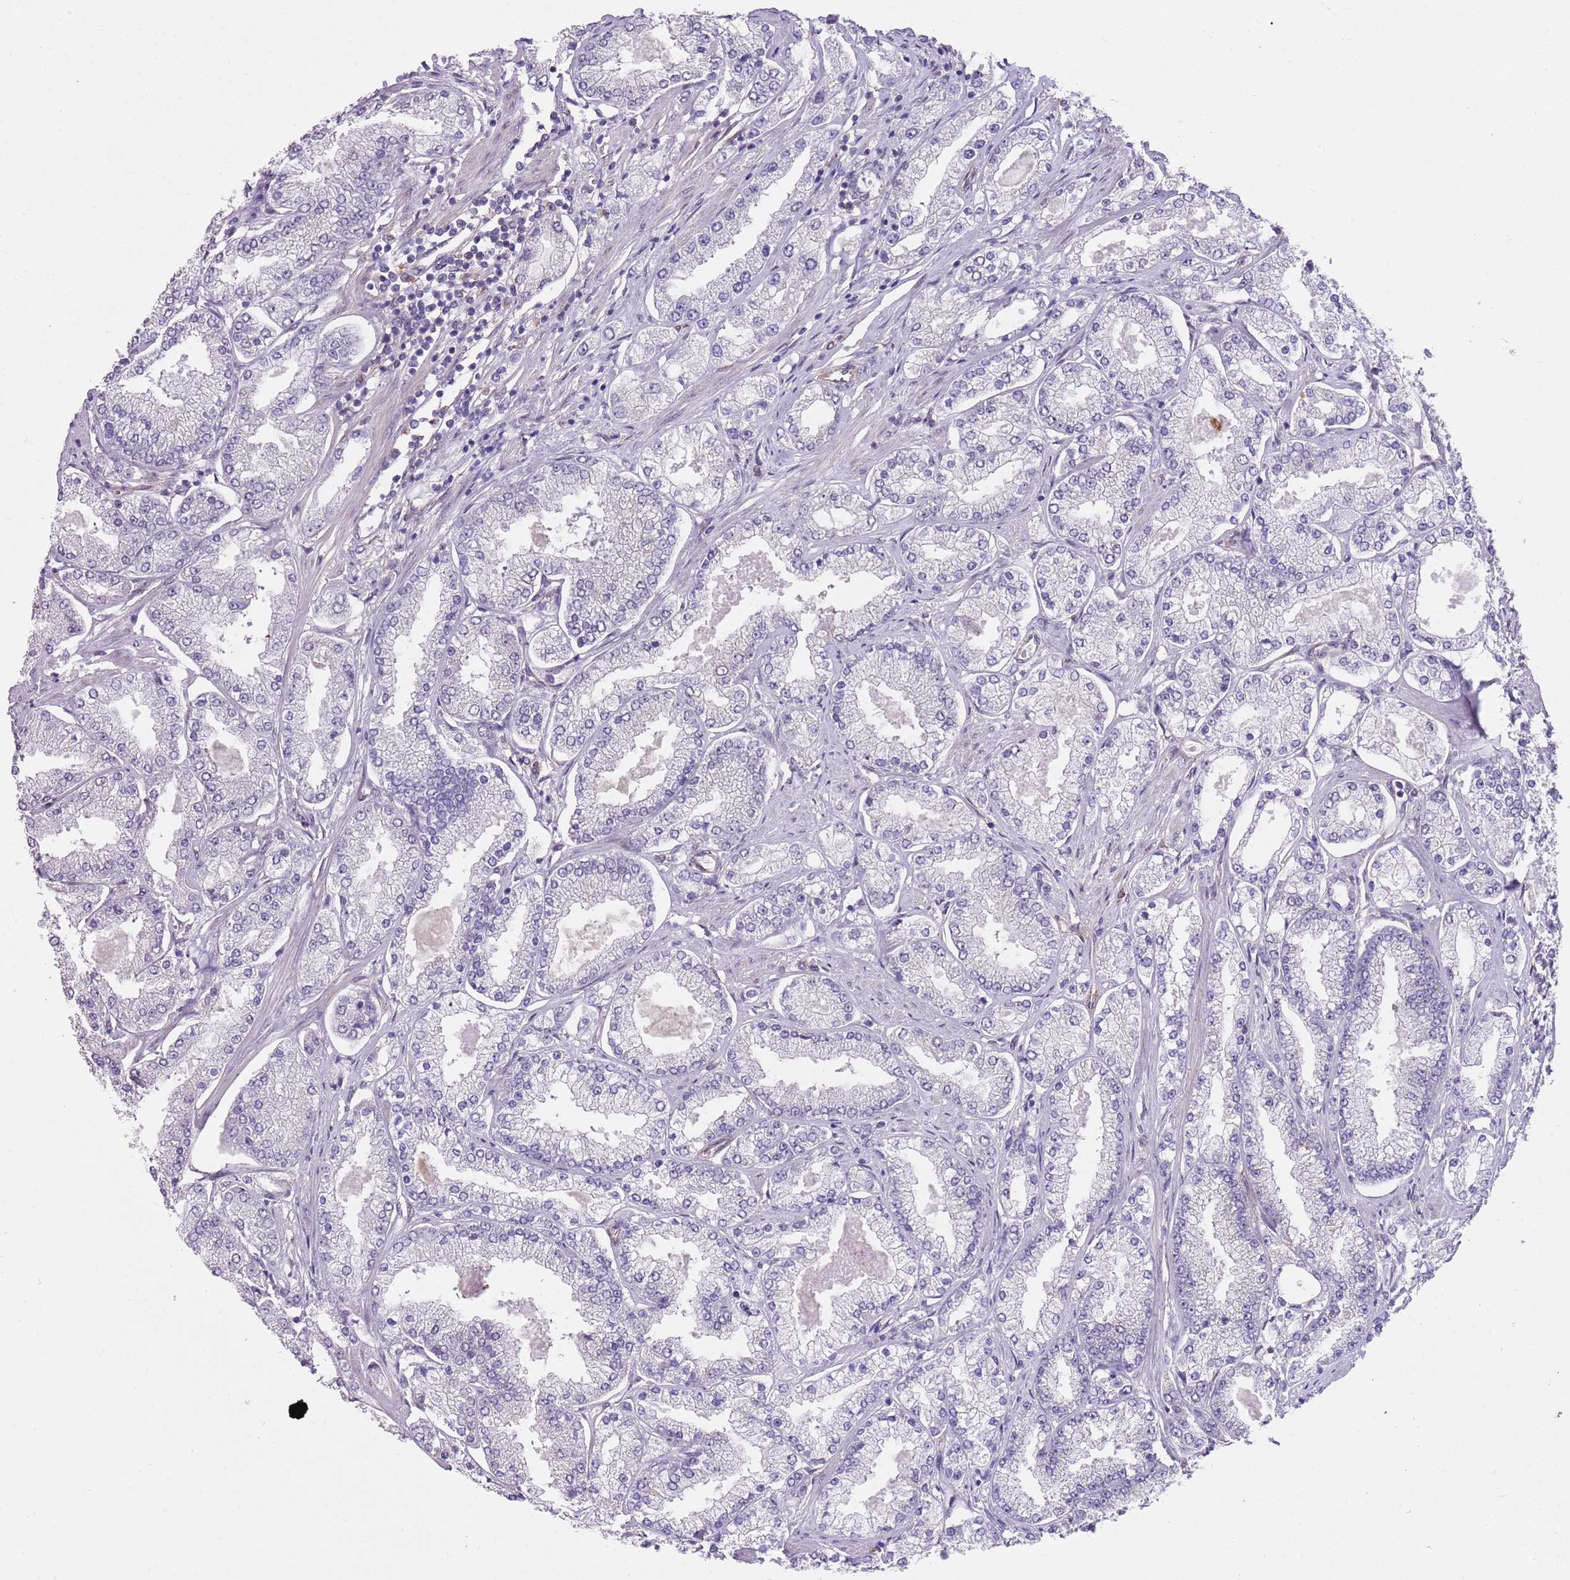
{"staining": {"intensity": "negative", "quantity": "none", "location": "none"}, "tissue": "prostate cancer", "cell_type": "Tumor cells", "image_type": "cancer", "snomed": [{"axis": "morphology", "description": "Adenocarcinoma, High grade"}, {"axis": "topography", "description": "Prostate"}], "caption": "Tumor cells are negative for protein expression in human prostate cancer.", "gene": "CREBZF", "patient": {"sex": "male", "age": 69}}